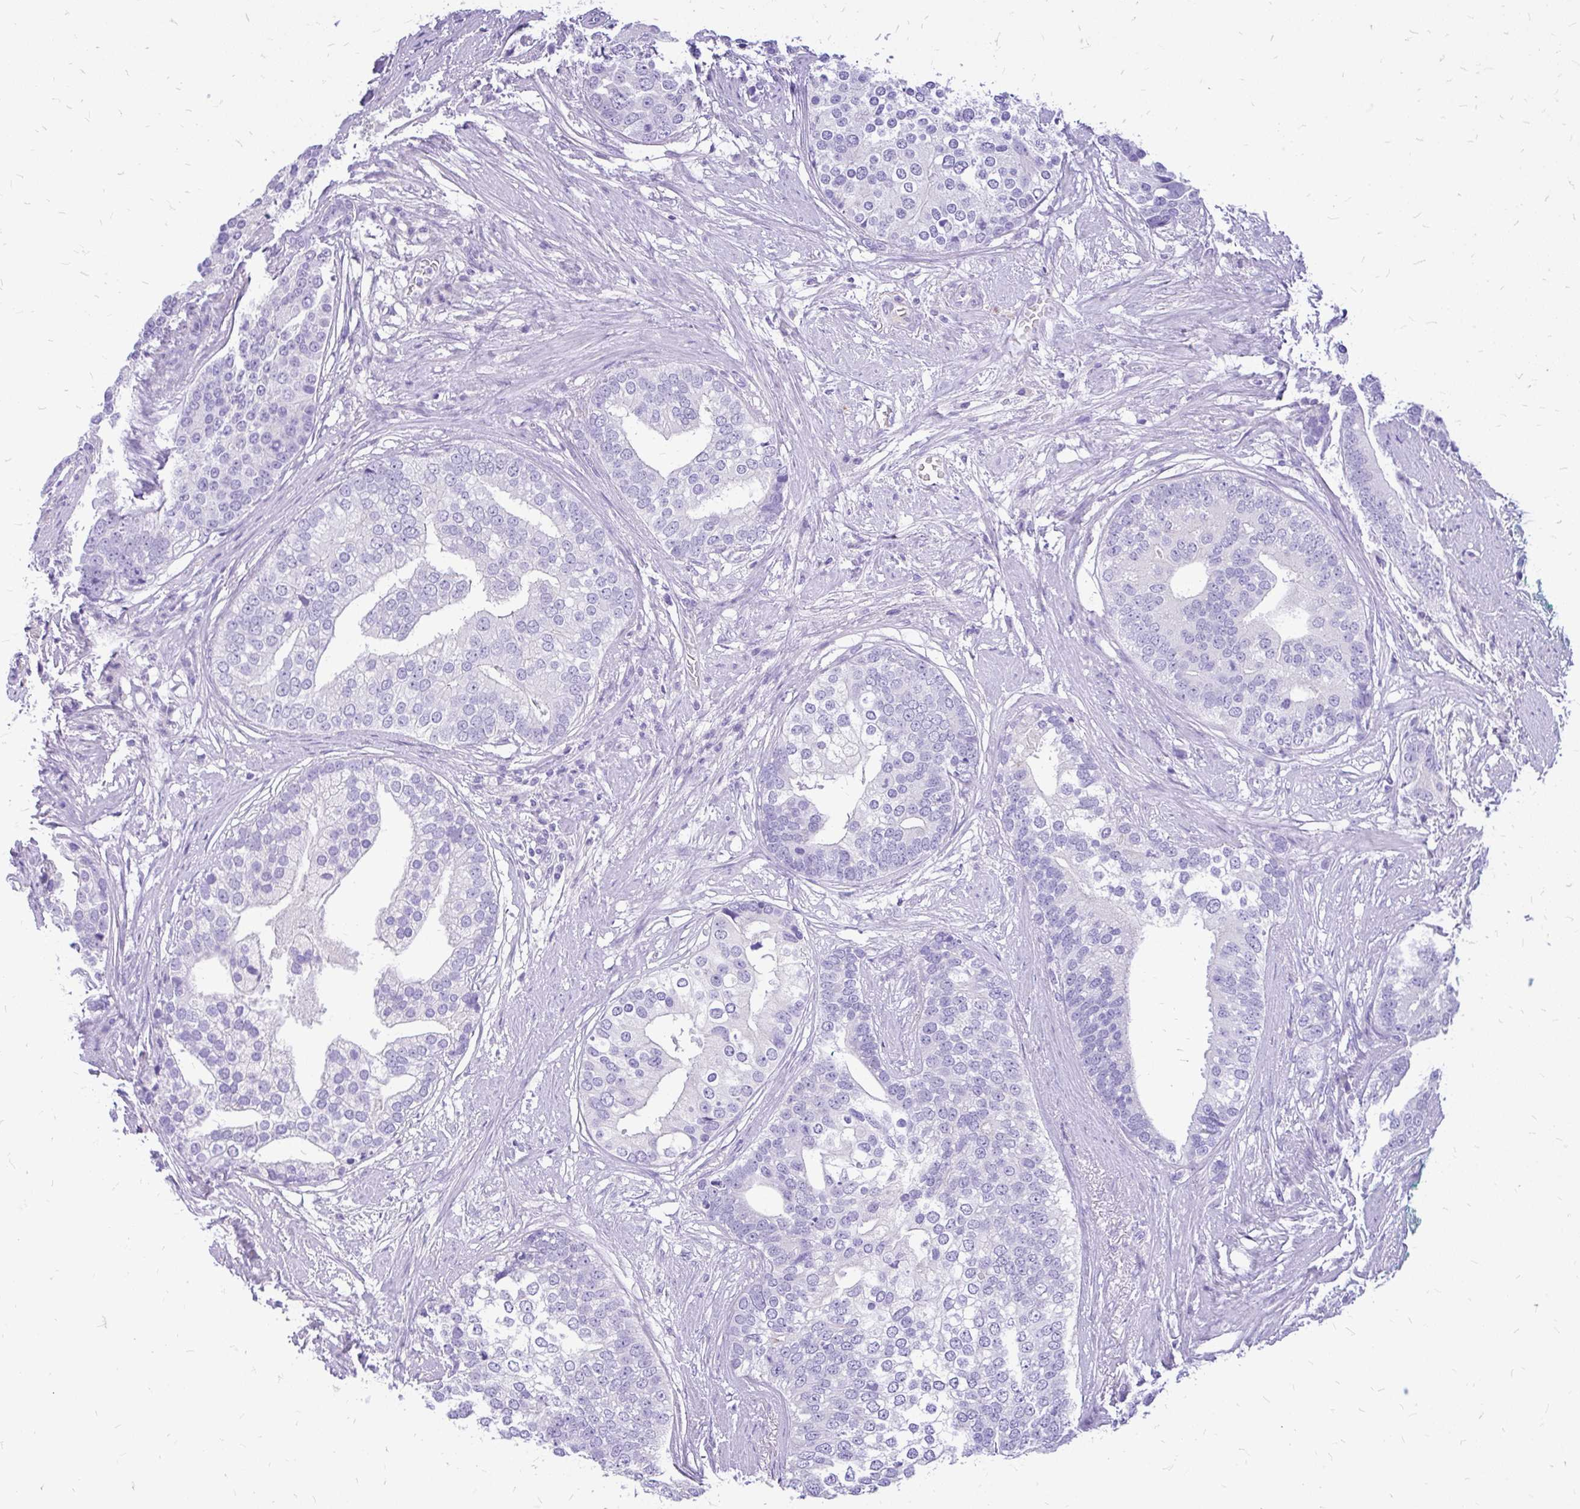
{"staining": {"intensity": "negative", "quantity": "none", "location": "none"}, "tissue": "prostate cancer", "cell_type": "Tumor cells", "image_type": "cancer", "snomed": [{"axis": "morphology", "description": "Adenocarcinoma, High grade"}, {"axis": "topography", "description": "Prostate"}], "caption": "There is no significant expression in tumor cells of prostate cancer.", "gene": "MAP1LC3A", "patient": {"sex": "male", "age": 62}}